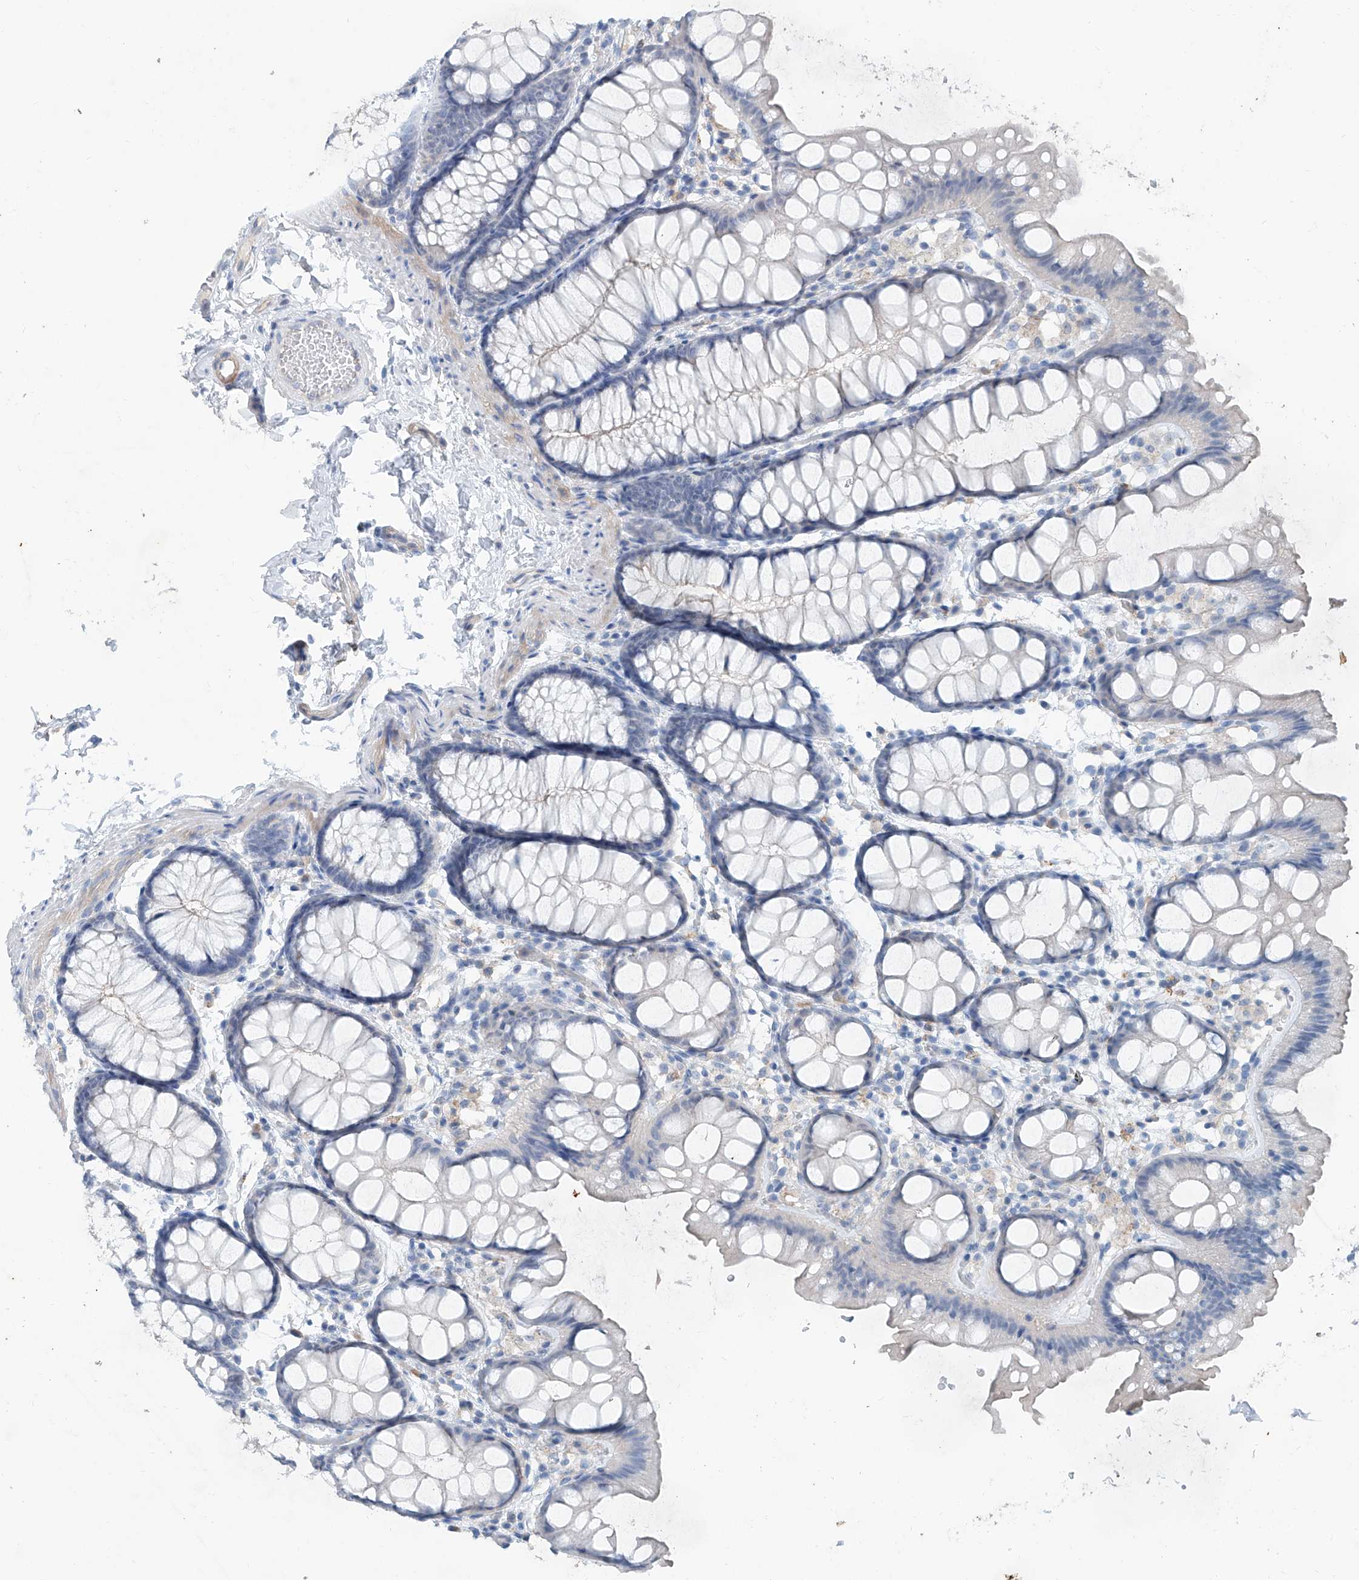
{"staining": {"intensity": "negative", "quantity": "none", "location": "none"}, "tissue": "colon", "cell_type": "Endothelial cells", "image_type": "normal", "snomed": [{"axis": "morphology", "description": "Normal tissue, NOS"}, {"axis": "topography", "description": "Colon"}], "caption": "Immunohistochemistry photomicrograph of unremarkable human colon stained for a protein (brown), which displays no staining in endothelial cells. (DAB (3,3'-diaminobenzidine) immunohistochemistry, high magnification).", "gene": "ANKRD34A", "patient": {"sex": "male", "age": 47}}